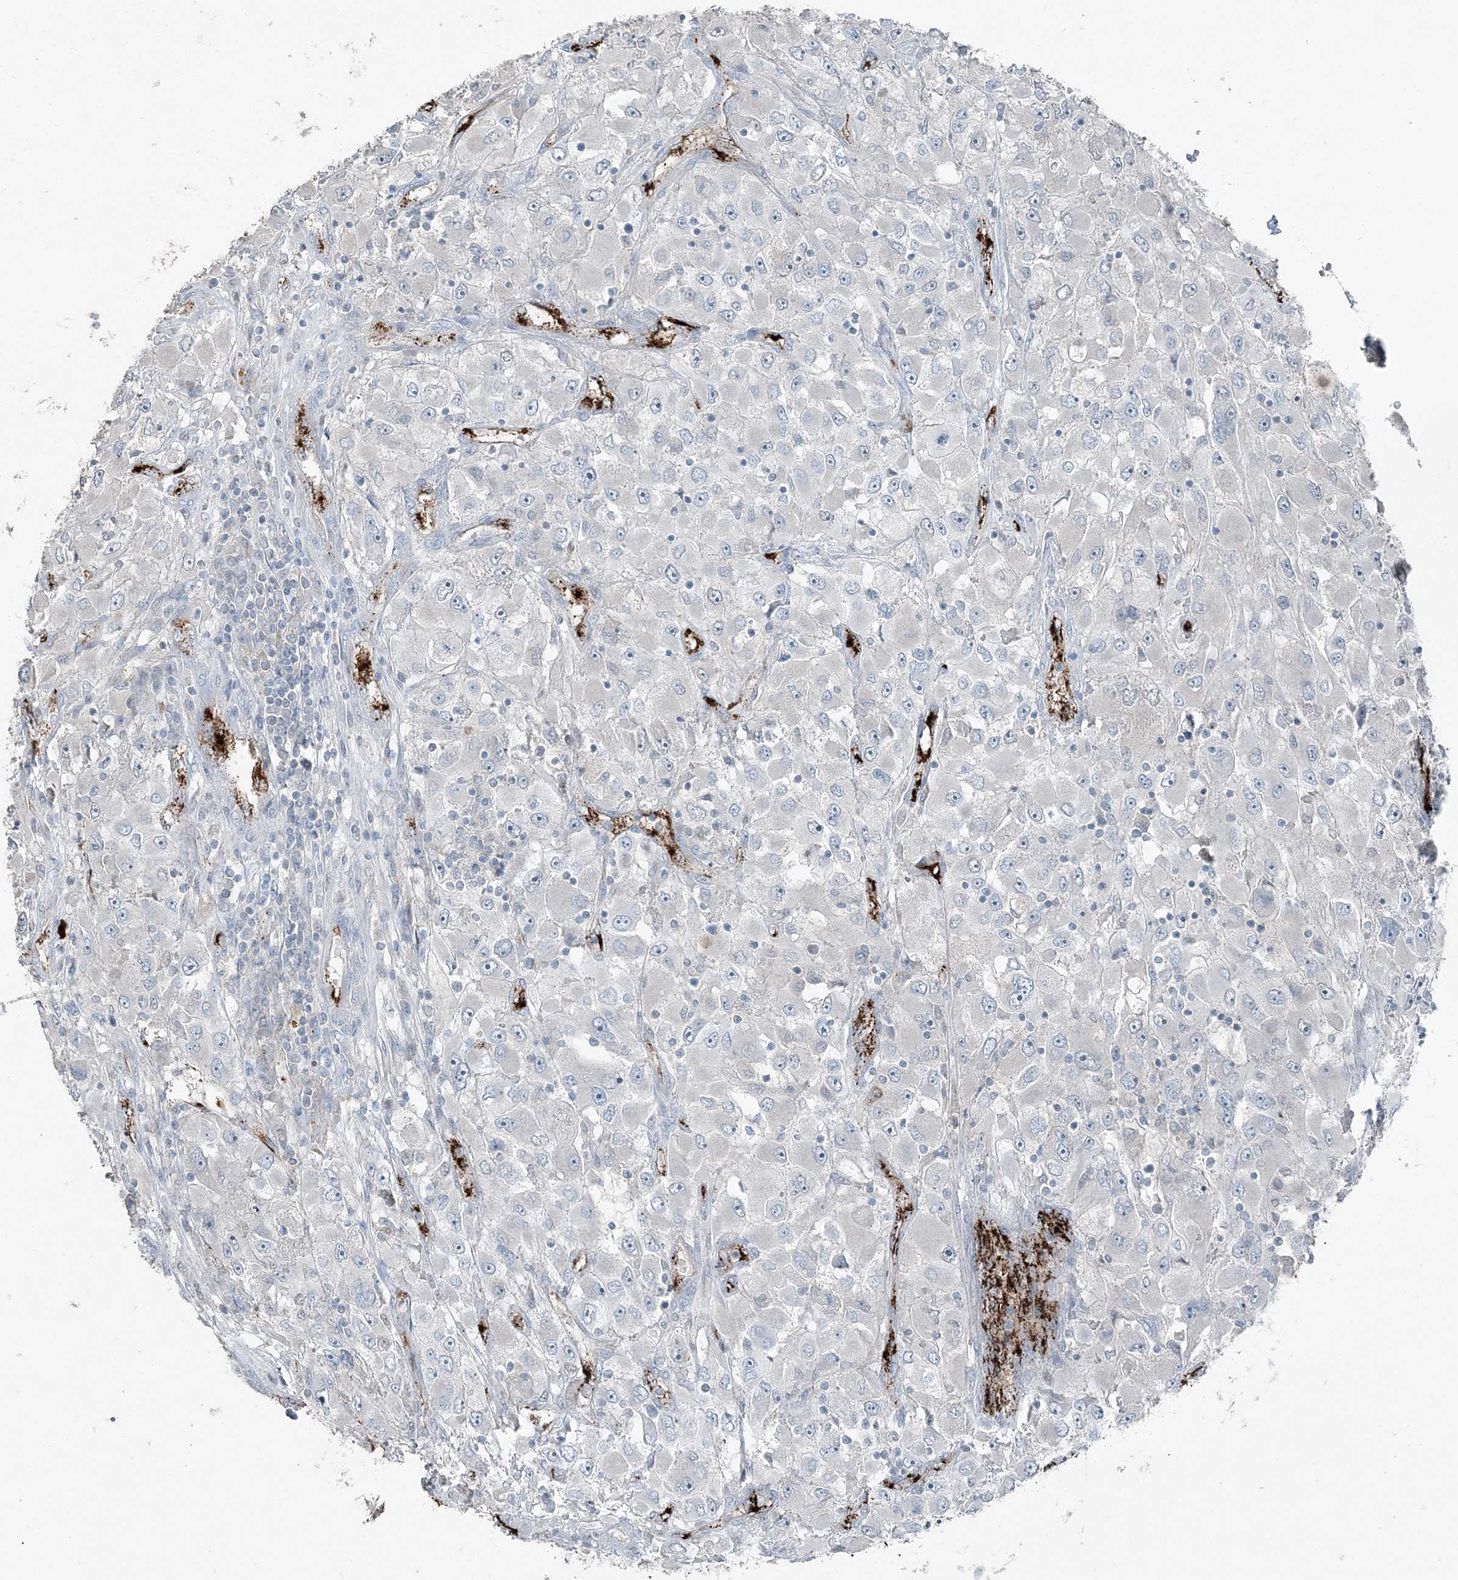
{"staining": {"intensity": "negative", "quantity": "none", "location": "none"}, "tissue": "renal cancer", "cell_type": "Tumor cells", "image_type": "cancer", "snomed": [{"axis": "morphology", "description": "Adenocarcinoma, NOS"}, {"axis": "topography", "description": "Kidney"}], "caption": "This is an immunohistochemistry photomicrograph of human renal adenocarcinoma. There is no expression in tumor cells.", "gene": "ELOVL7", "patient": {"sex": "female", "age": 52}}